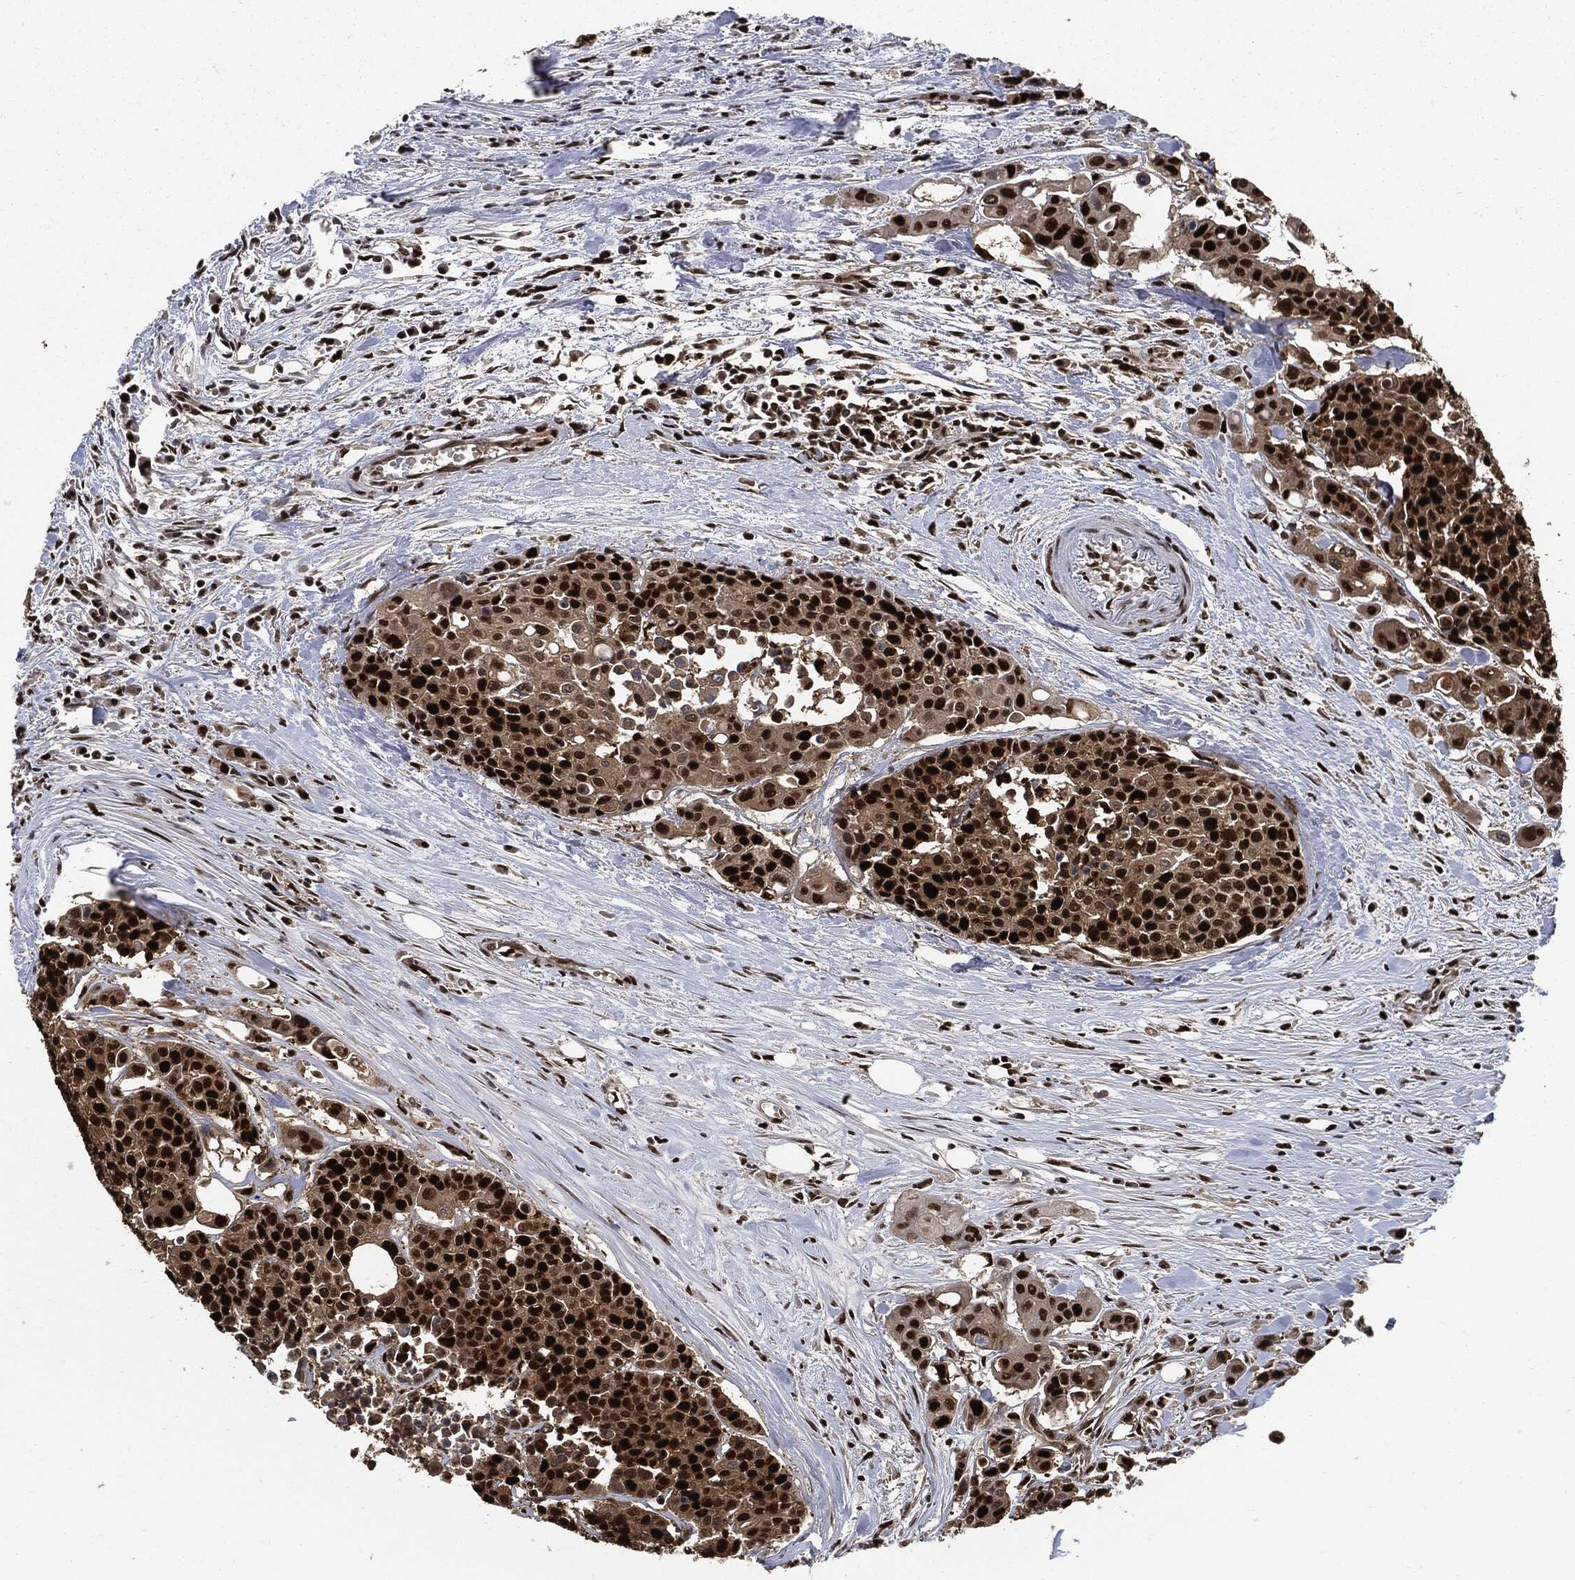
{"staining": {"intensity": "strong", "quantity": ">75%", "location": "nuclear"}, "tissue": "carcinoid", "cell_type": "Tumor cells", "image_type": "cancer", "snomed": [{"axis": "morphology", "description": "Carcinoid, malignant, NOS"}, {"axis": "topography", "description": "Colon"}], "caption": "Immunohistochemistry of human malignant carcinoid exhibits high levels of strong nuclear staining in about >75% of tumor cells.", "gene": "PCNA", "patient": {"sex": "male", "age": 81}}